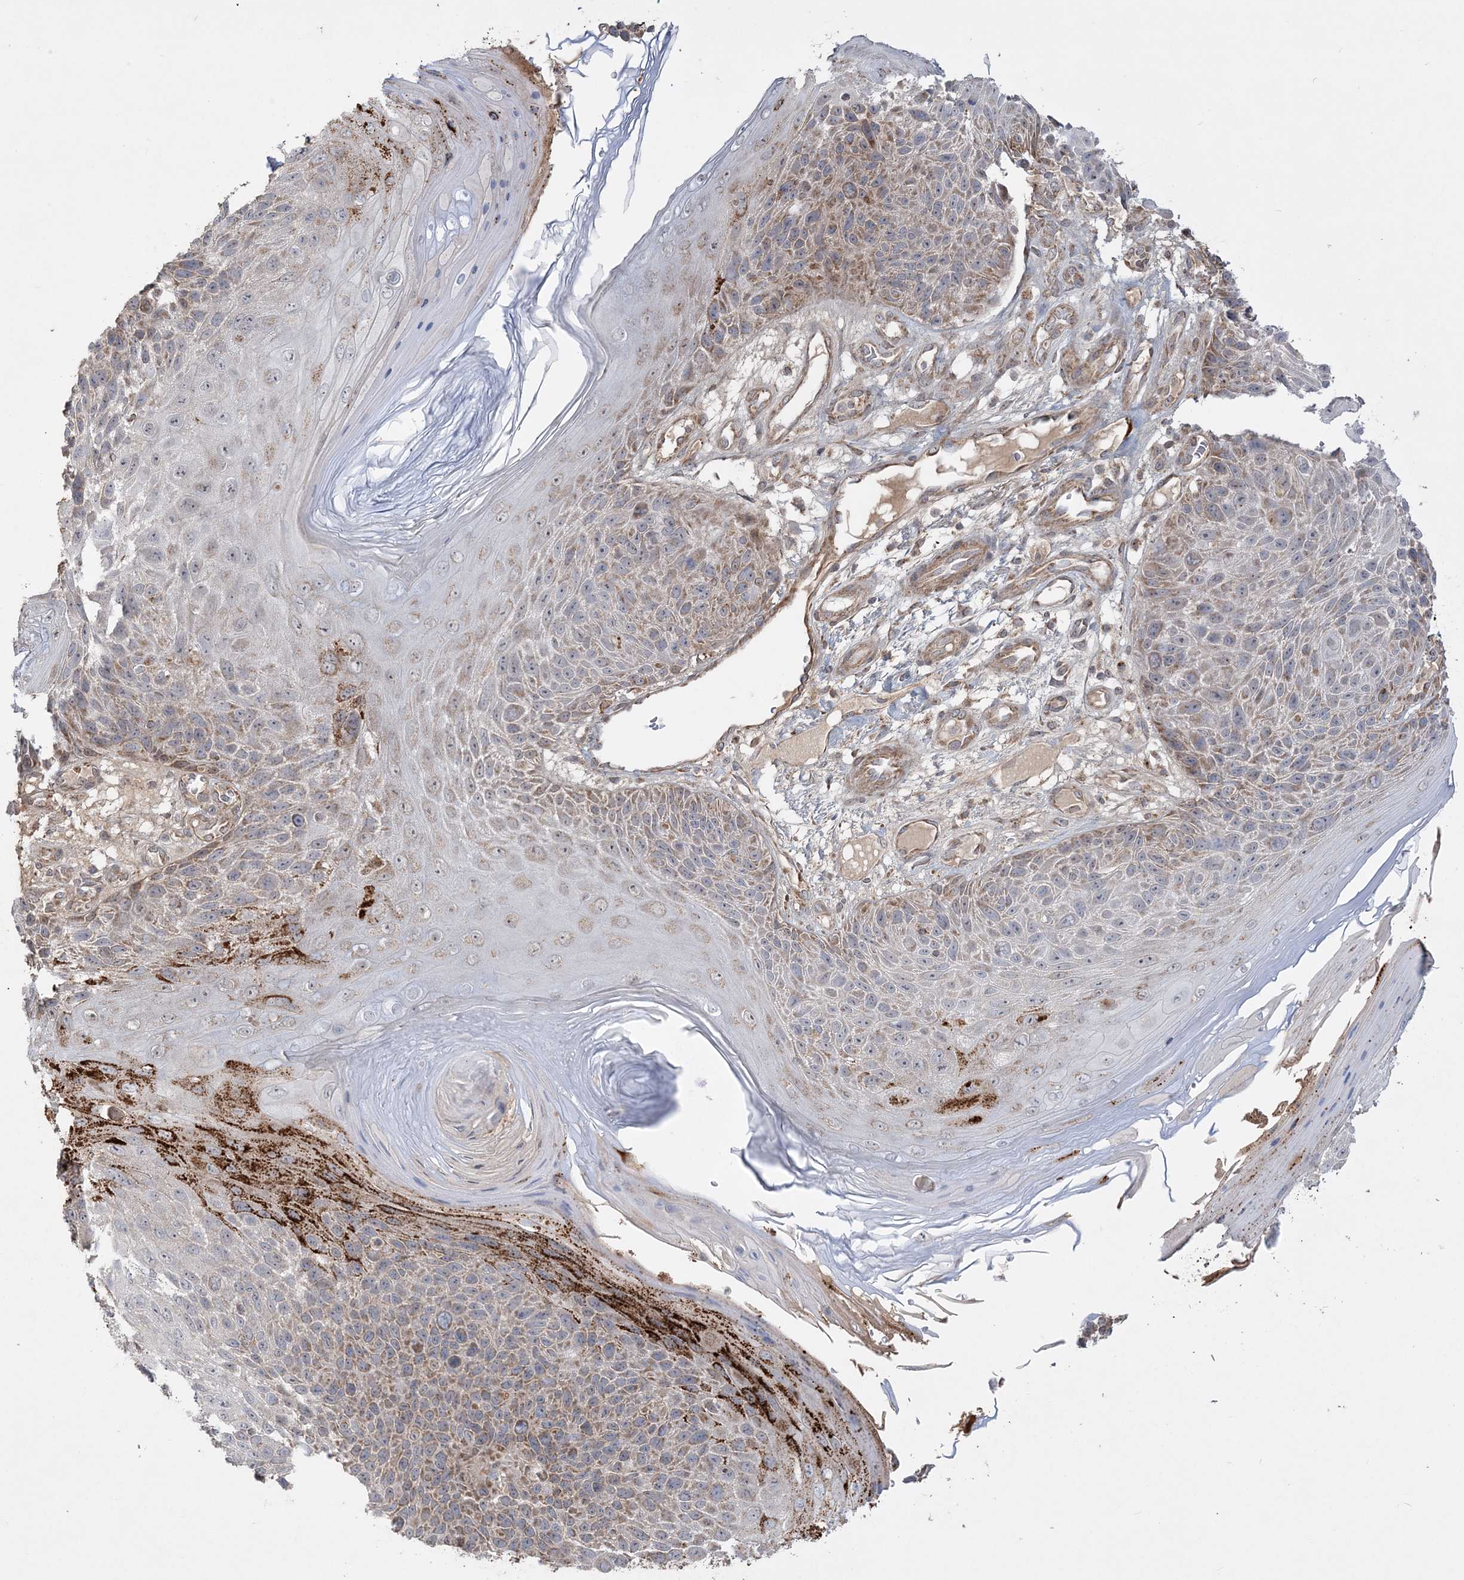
{"staining": {"intensity": "strong", "quantity": "25%-75%", "location": "cytoplasmic/membranous"}, "tissue": "skin cancer", "cell_type": "Tumor cells", "image_type": "cancer", "snomed": [{"axis": "morphology", "description": "Squamous cell carcinoma, NOS"}, {"axis": "topography", "description": "Skin"}], "caption": "Immunohistochemistry (IHC) photomicrograph of squamous cell carcinoma (skin) stained for a protein (brown), which exhibits high levels of strong cytoplasmic/membranous staining in approximately 25%-75% of tumor cells.", "gene": "SCLT1", "patient": {"sex": "female", "age": 88}}